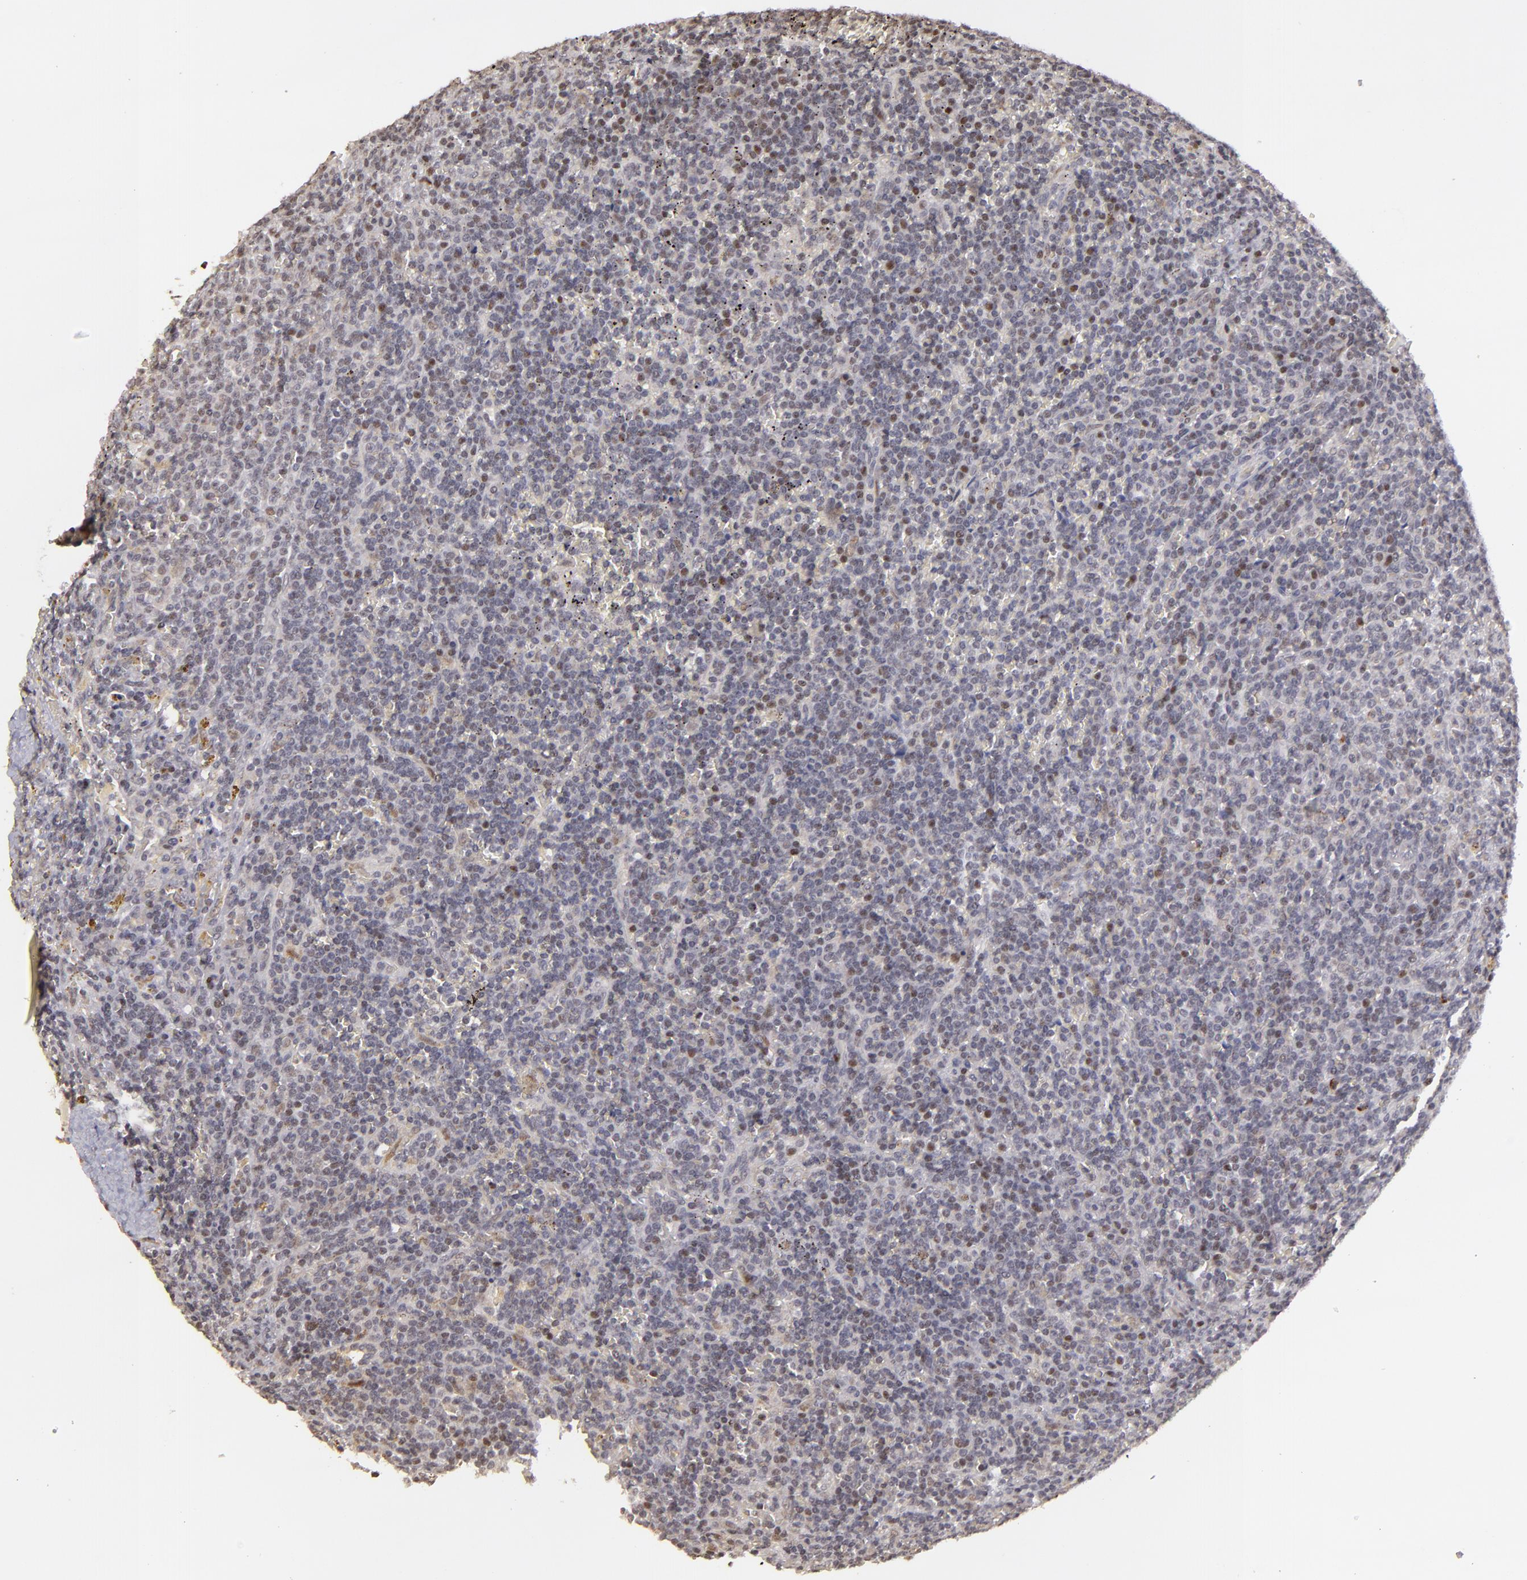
{"staining": {"intensity": "weak", "quantity": "<25%", "location": "nuclear"}, "tissue": "lymphoma", "cell_type": "Tumor cells", "image_type": "cancer", "snomed": [{"axis": "morphology", "description": "Malignant lymphoma, non-Hodgkin's type, Low grade"}, {"axis": "topography", "description": "Spleen"}], "caption": "This is a histopathology image of IHC staining of lymphoma, which shows no expression in tumor cells.", "gene": "RARB", "patient": {"sex": "male", "age": 80}}